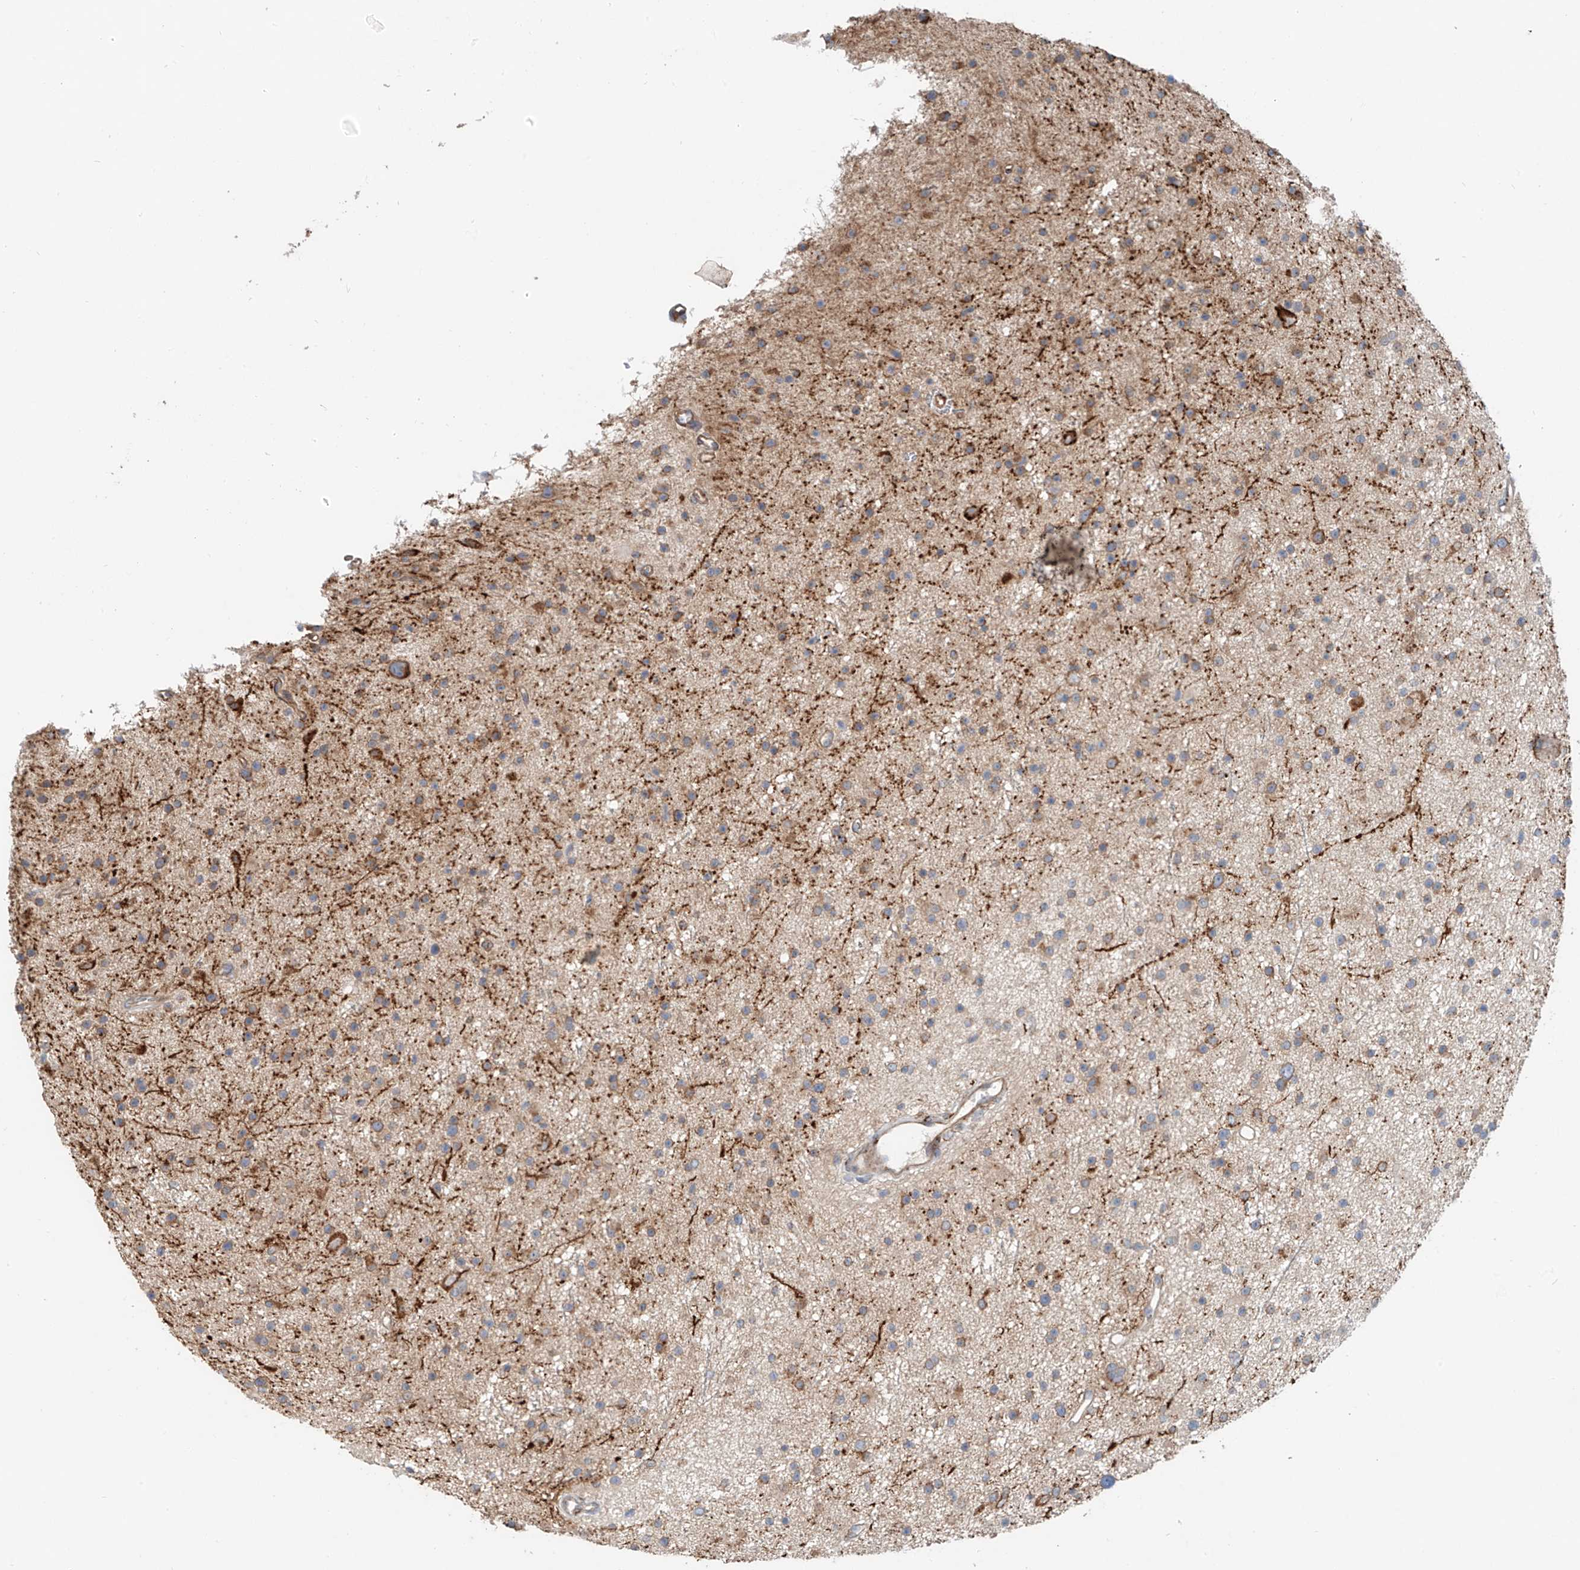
{"staining": {"intensity": "weak", "quantity": "25%-75%", "location": "cytoplasmic/membranous"}, "tissue": "glioma", "cell_type": "Tumor cells", "image_type": "cancer", "snomed": [{"axis": "morphology", "description": "Glioma, malignant, Low grade"}, {"axis": "topography", "description": "Cerebral cortex"}], "caption": "Glioma tissue demonstrates weak cytoplasmic/membranous expression in about 25%-75% of tumor cells, visualized by immunohistochemistry. (DAB (3,3'-diaminobenzidine) IHC with brightfield microscopy, high magnification).", "gene": "SNAP29", "patient": {"sex": "female", "age": 39}}